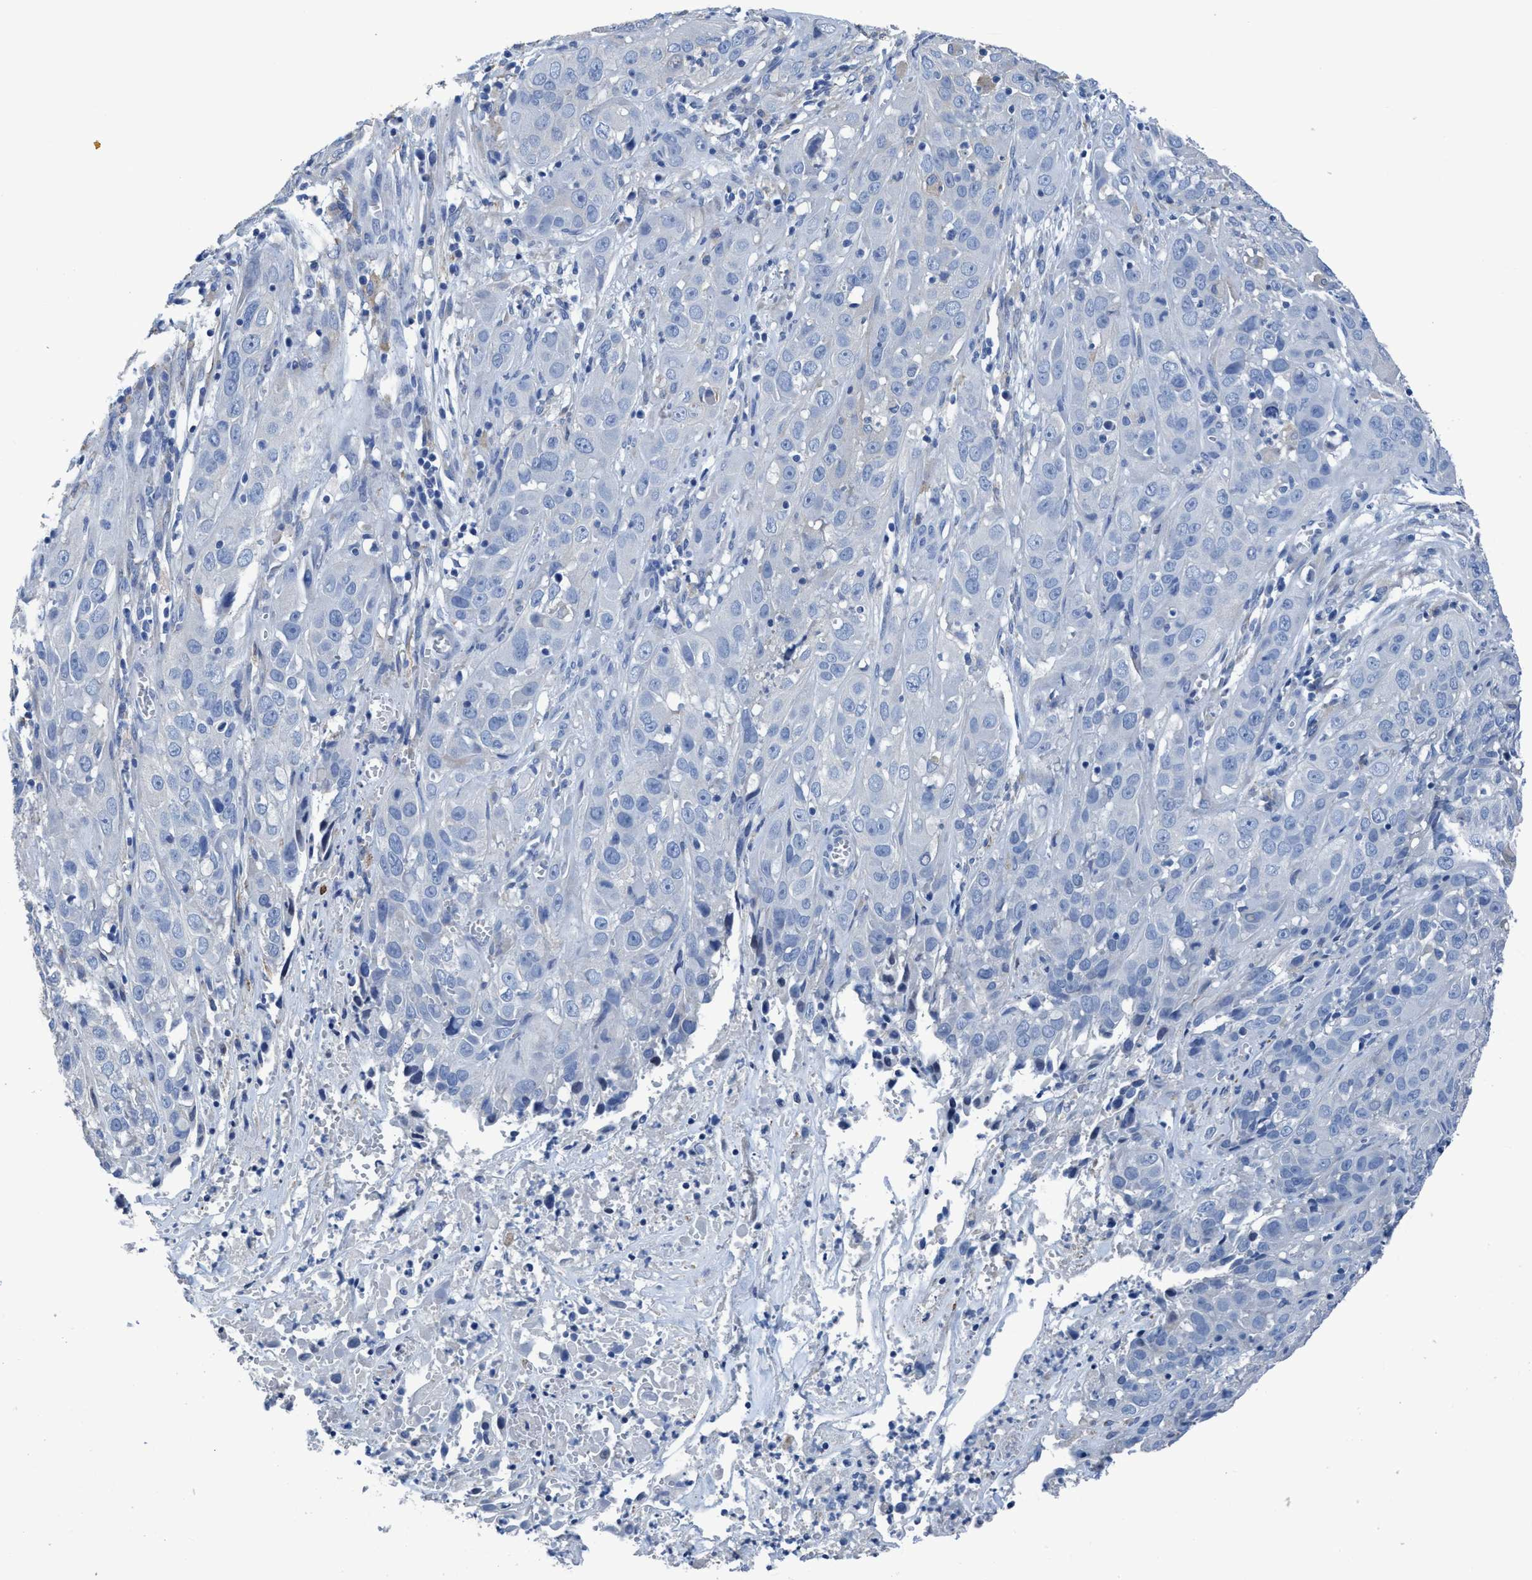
{"staining": {"intensity": "negative", "quantity": "none", "location": "none"}, "tissue": "cervical cancer", "cell_type": "Tumor cells", "image_type": "cancer", "snomed": [{"axis": "morphology", "description": "Squamous cell carcinoma, NOS"}, {"axis": "topography", "description": "Cervix"}], "caption": "A high-resolution micrograph shows IHC staining of cervical cancer (squamous cell carcinoma), which demonstrates no significant staining in tumor cells.", "gene": "DNAI1", "patient": {"sex": "female", "age": 32}}